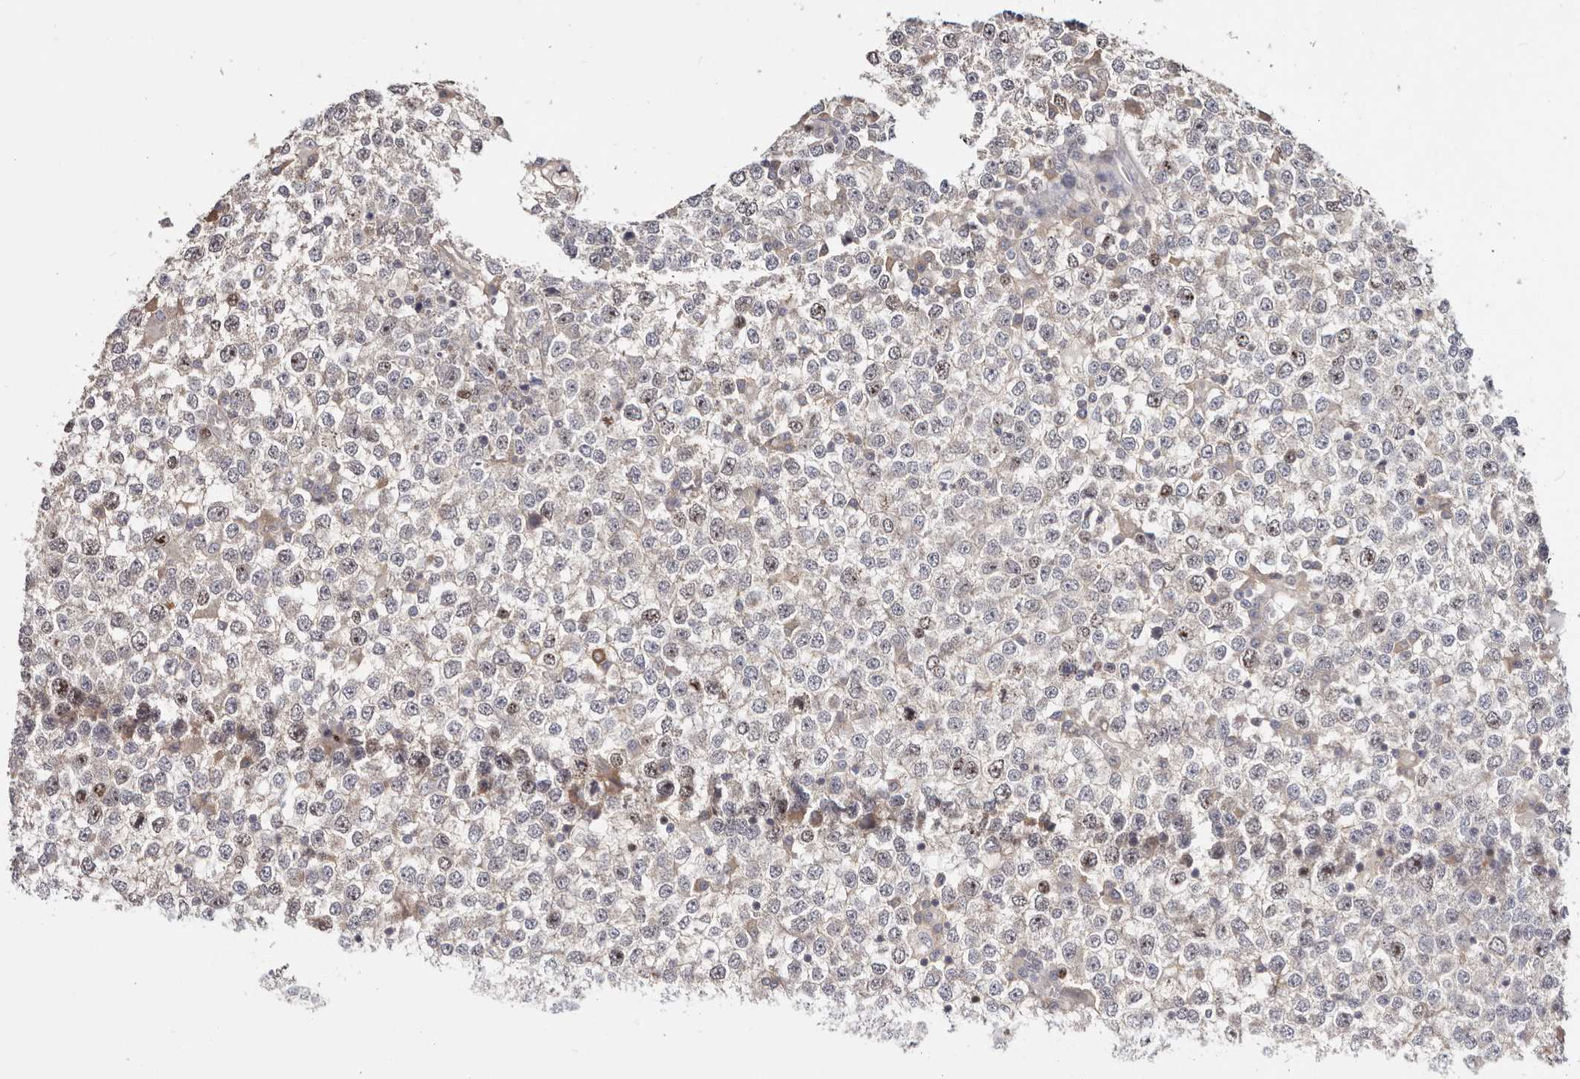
{"staining": {"intensity": "weak", "quantity": "<25%", "location": "nuclear"}, "tissue": "testis cancer", "cell_type": "Tumor cells", "image_type": "cancer", "snomed": [{"axis": "morphology", "description": "Seminoma, NOS"}, {"axis": "topography", "description": "Testis"}], "caption": "Testis cancer was stained to show a protein in brown. There is no significant expression in tumor cells.", "gene": "CCDC190", "patient": {"sex": "male", "age": 65}}